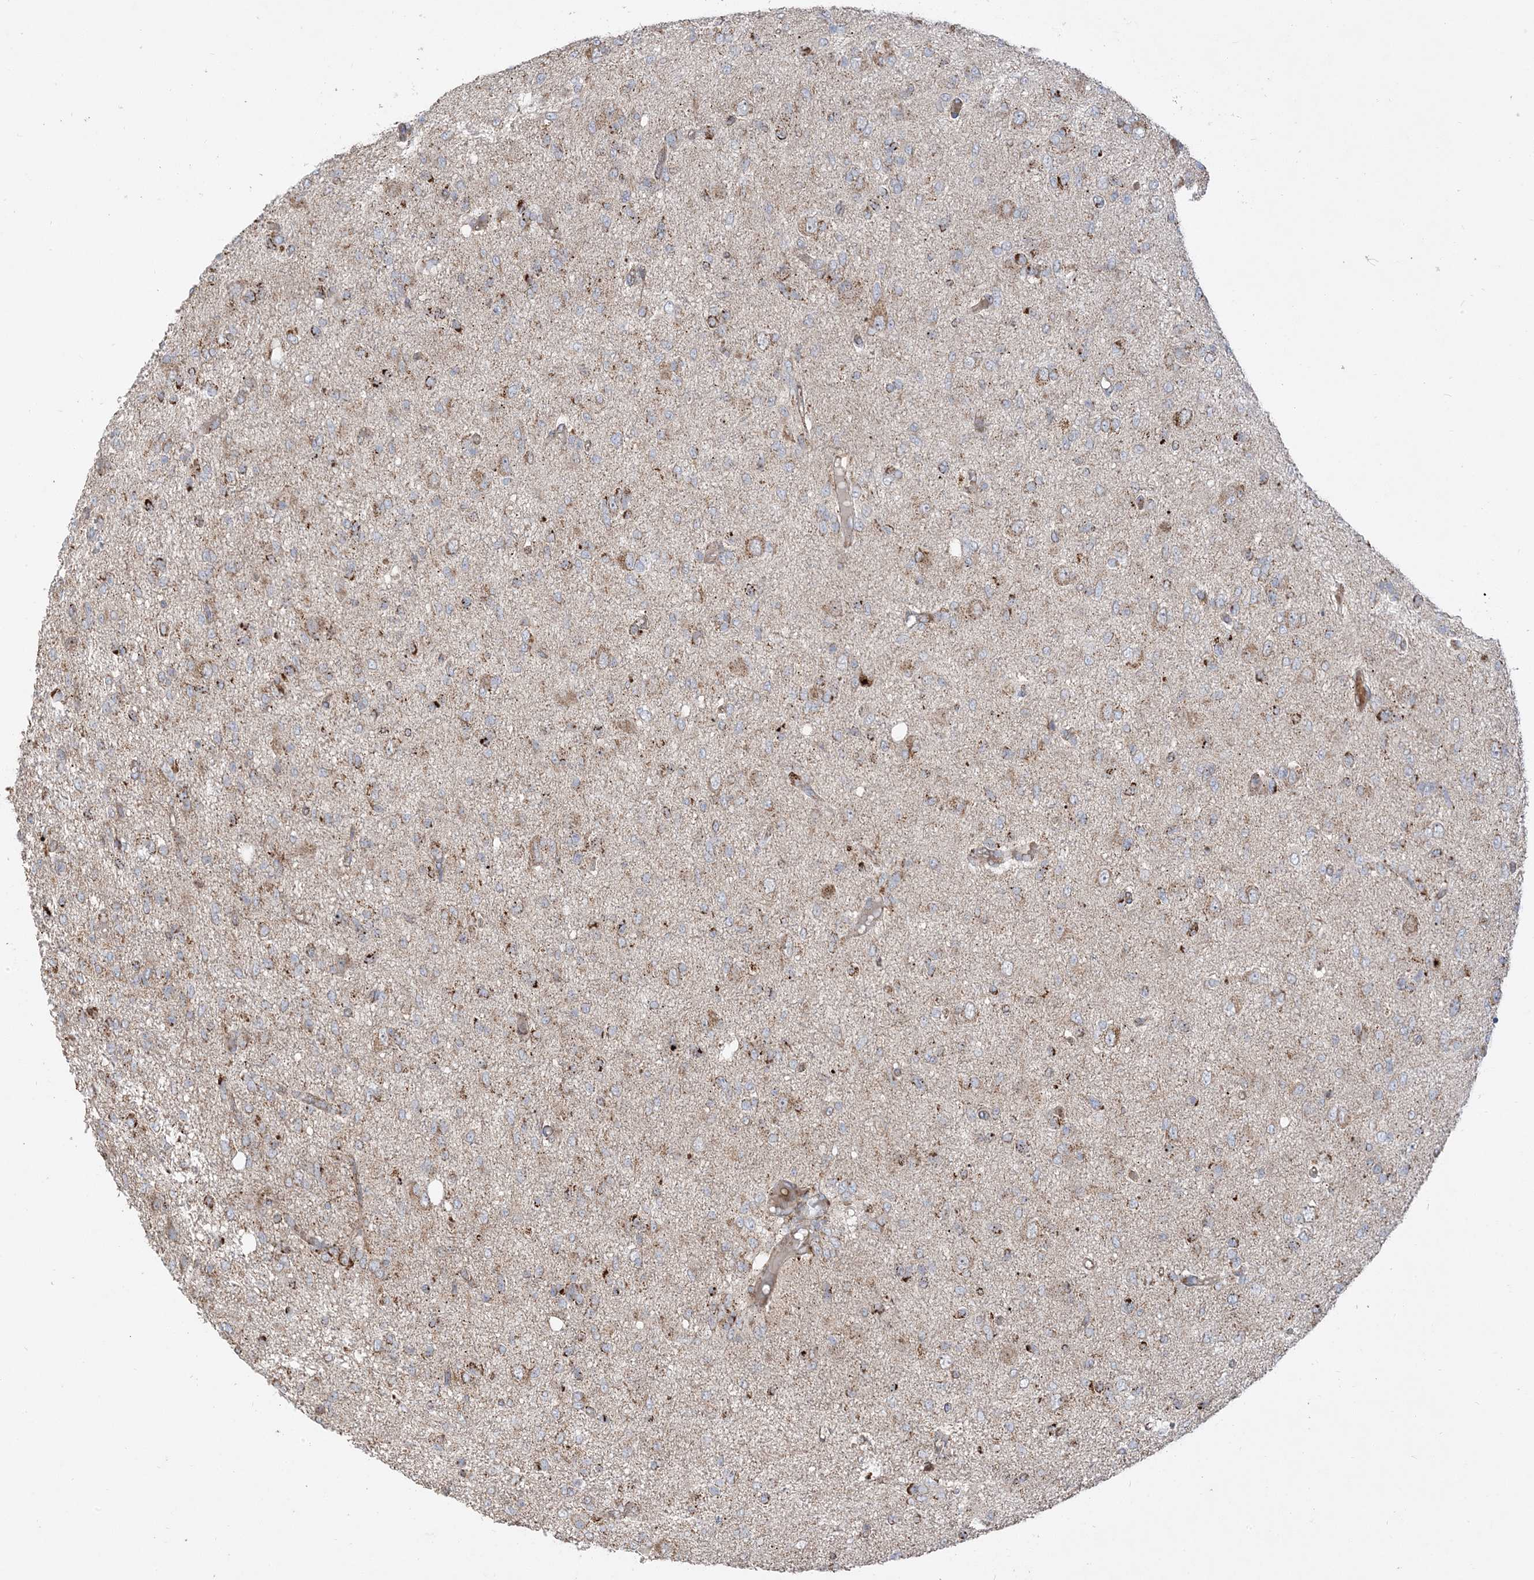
{"staining": {"intensity": "strong", "quantity": "<25%", "location": "cytoplasmic/membranous"}, "tissue": "glioma", "cell_type": "Tumor cells", "image_type": "cancer", "snomed": [{"axis": "morphology", "description": "Glioma, malignant, High grade"}, {"axis": "topography", "description": "Brain"}], "caption": "Immunohistochemistry (IHC) of human high-grade glioma (malignant) displays medium levels of strong cytoplasmic/membranous staining in about <25% of tumor cells.", "gene": "AARS2", "patient": {"sex": "female", "age": 59}}